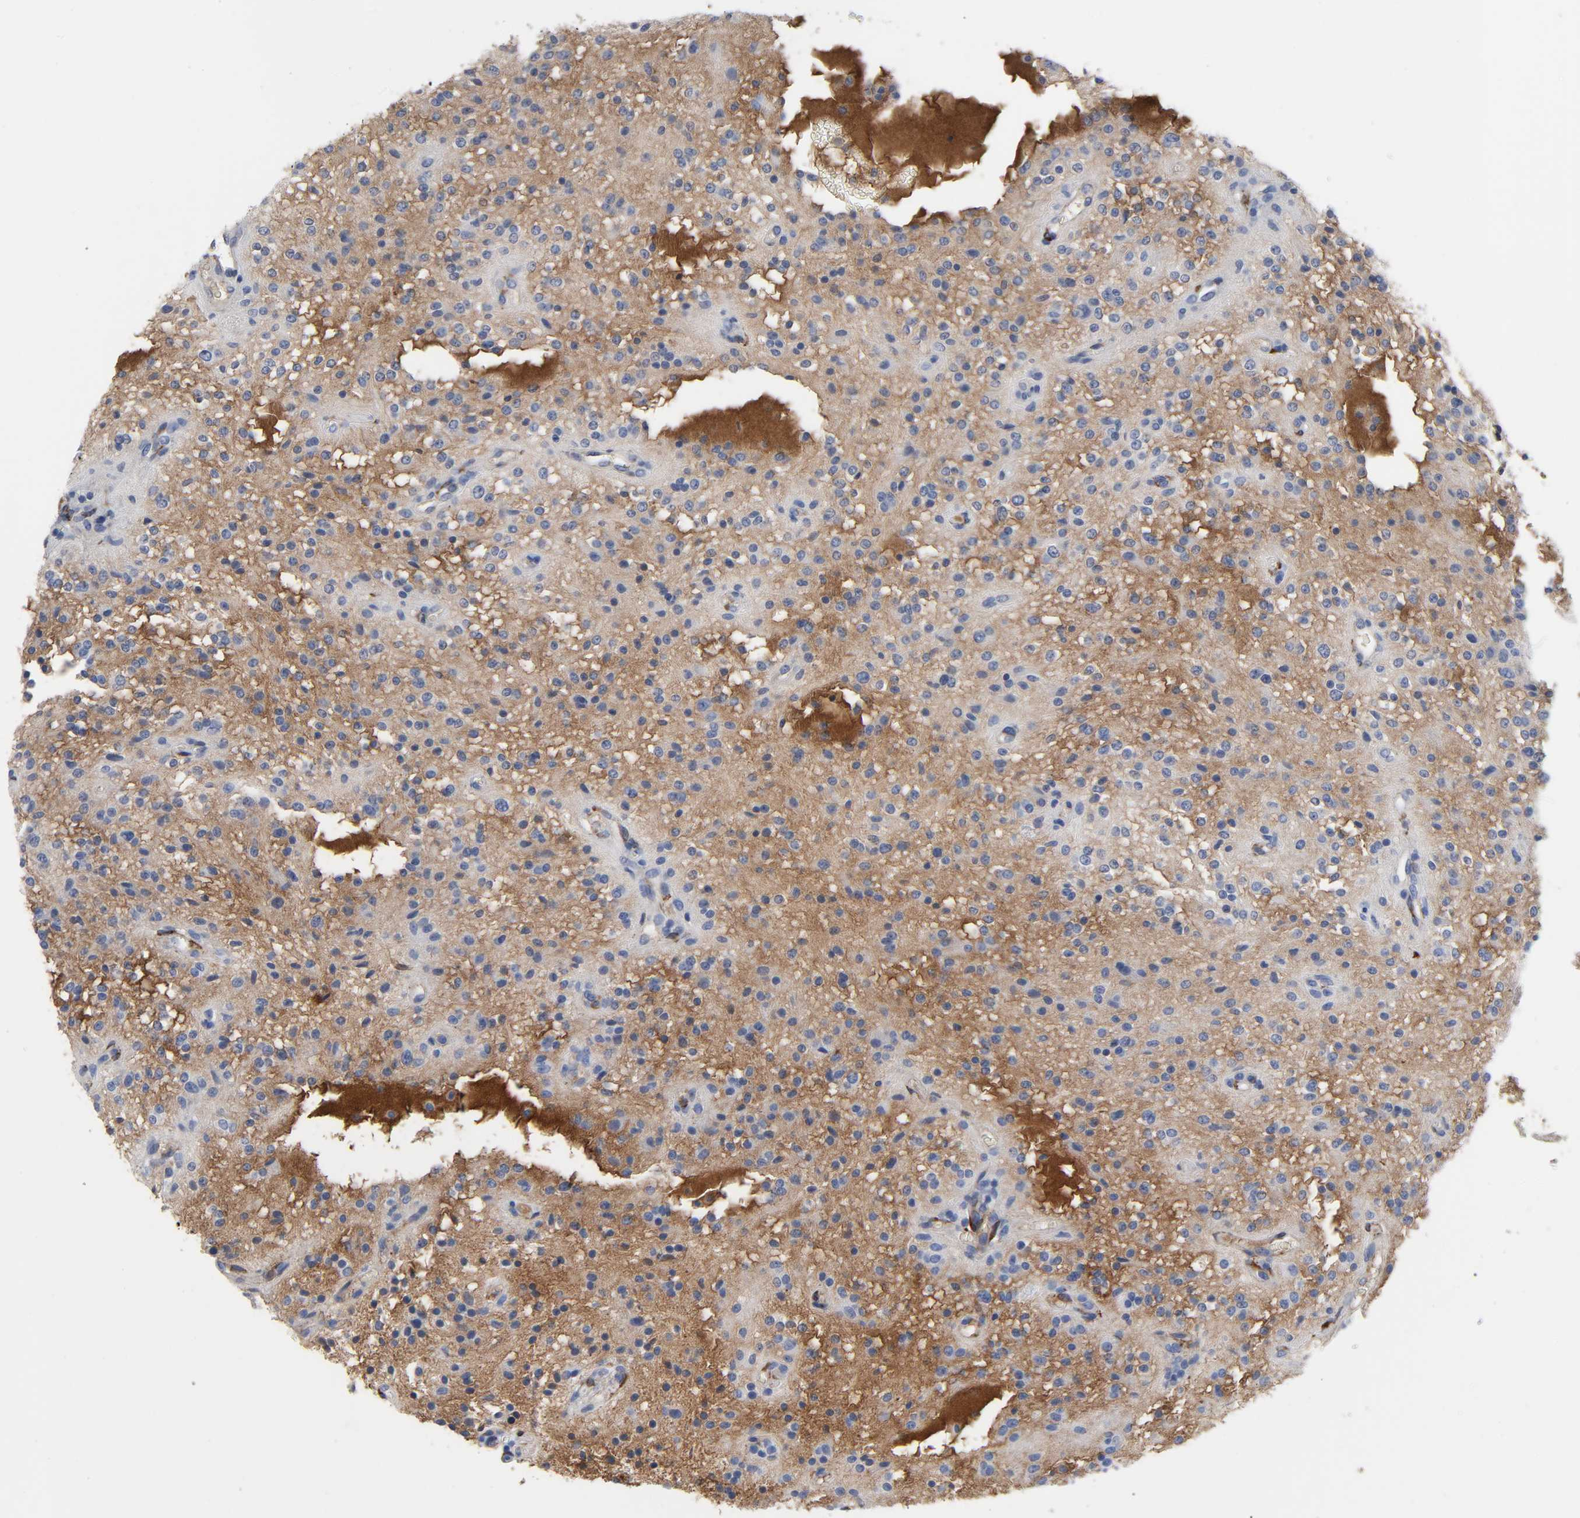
{"staining": {"intensity": "negative", "quantity": "none", "location": "none"}, "tissue": "glioma", "cell_type": "Tumor cells", "image_type": "cancer", "snomed": [{"axis": "morphology", "description": "Glioma, malignant, NOS"}, {"axis": "topography", "description": "Cerebellum"}], "caption": "Tumor cells are negative for brown protein staining in glioma.", "gene": "FBLN1", "patient": {"sex": "female", "age": 10}}